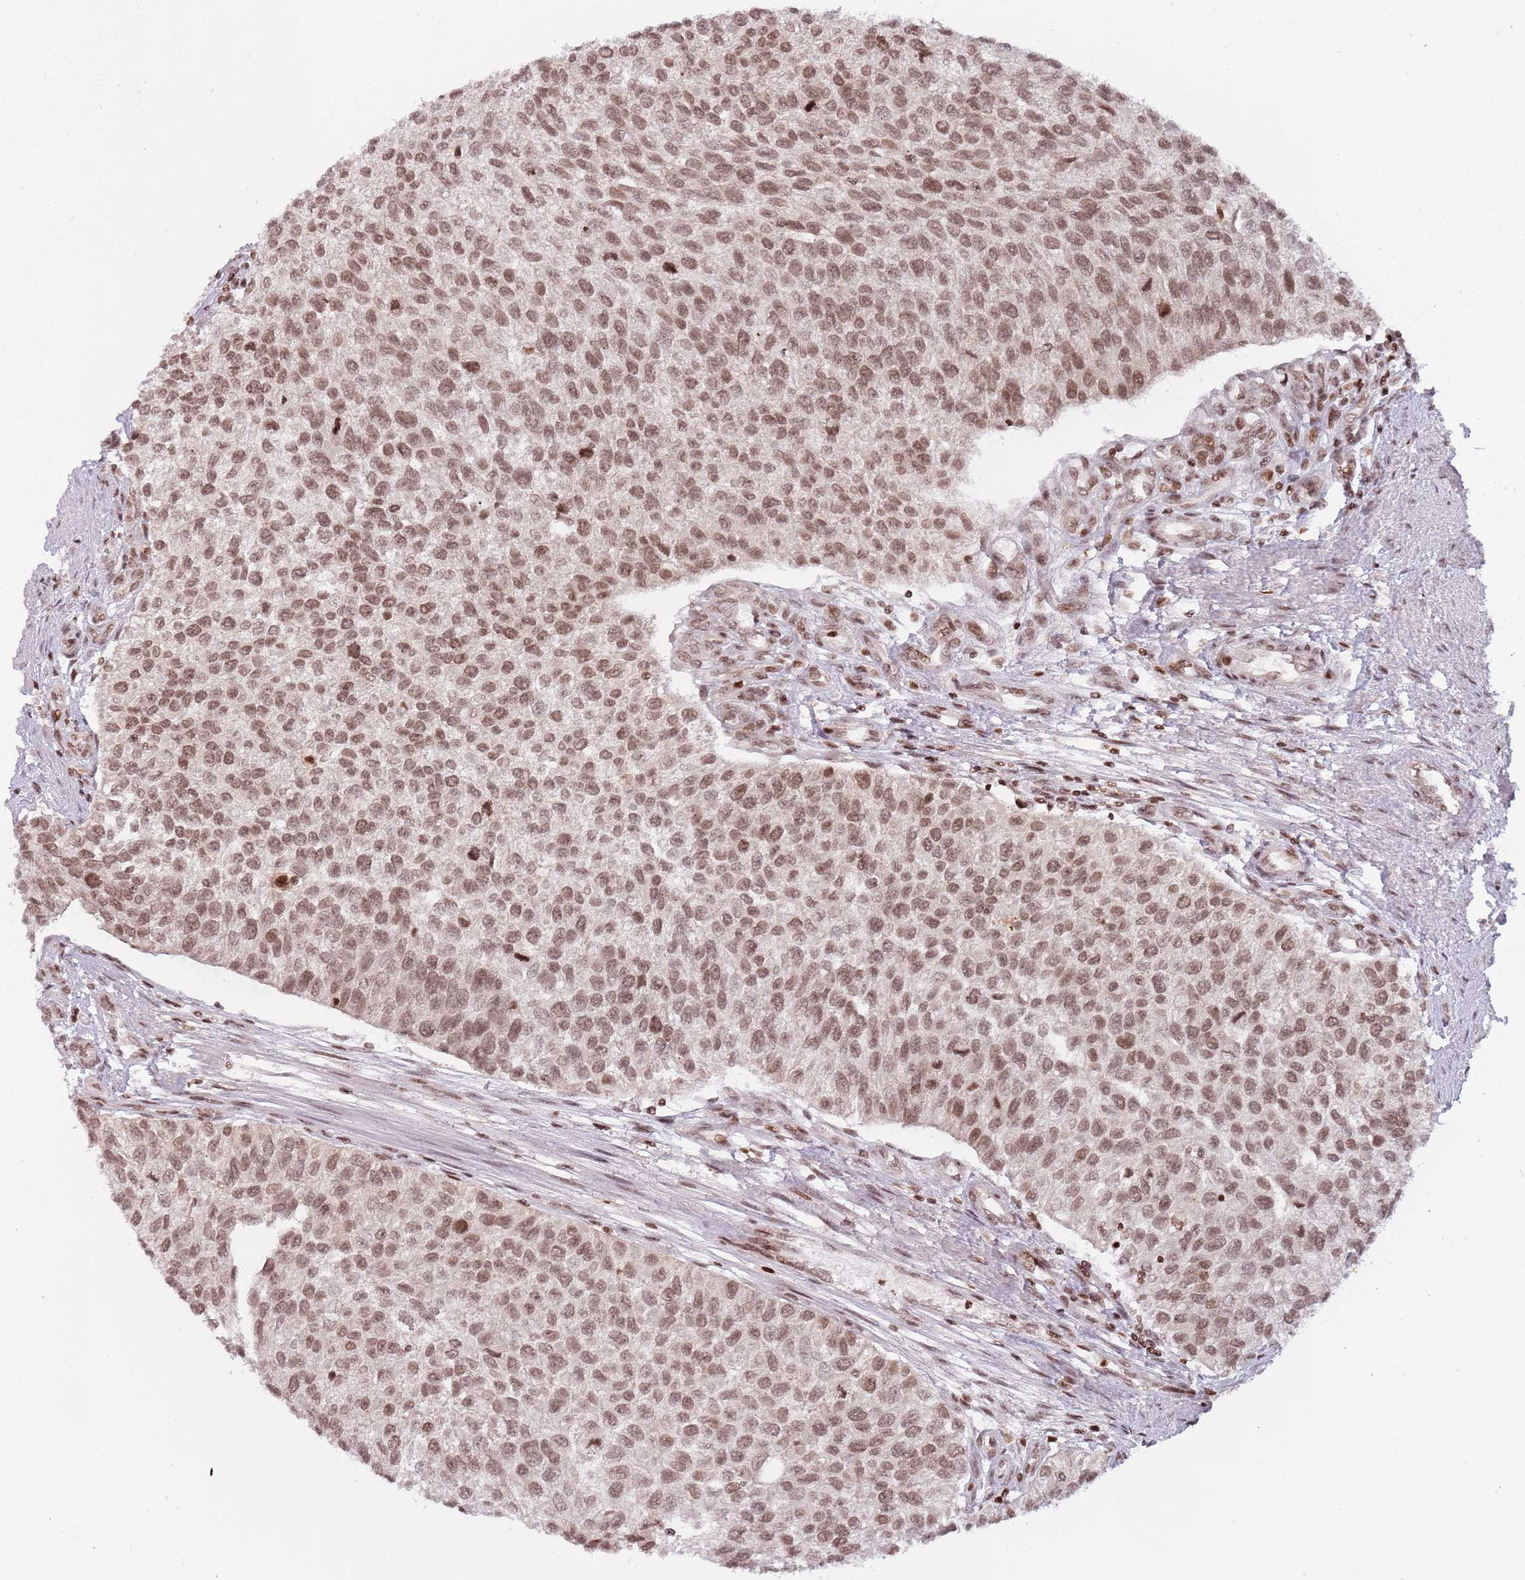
{"staining": {"intensity": "moderate", "quantity": ">75%", "location": "nuclear"}, "tissue": "urothelial cancer", "cell_type": "Tumor cells", "image_type": "cancer", "snomed": [{"axis": "morphology", "description": "Urothelial carcinoma, NOS"}, {"axis": "topography", "description": "Urinary bladder"}], "caption": "There is medium levels of moderate nuclear expression in tumor cells of urothelial cancer, as demonstrated by immunohistochemical staining (brown color).", "gene": "SH3RF3", "patient": {"sex": "male", "age": 55}}